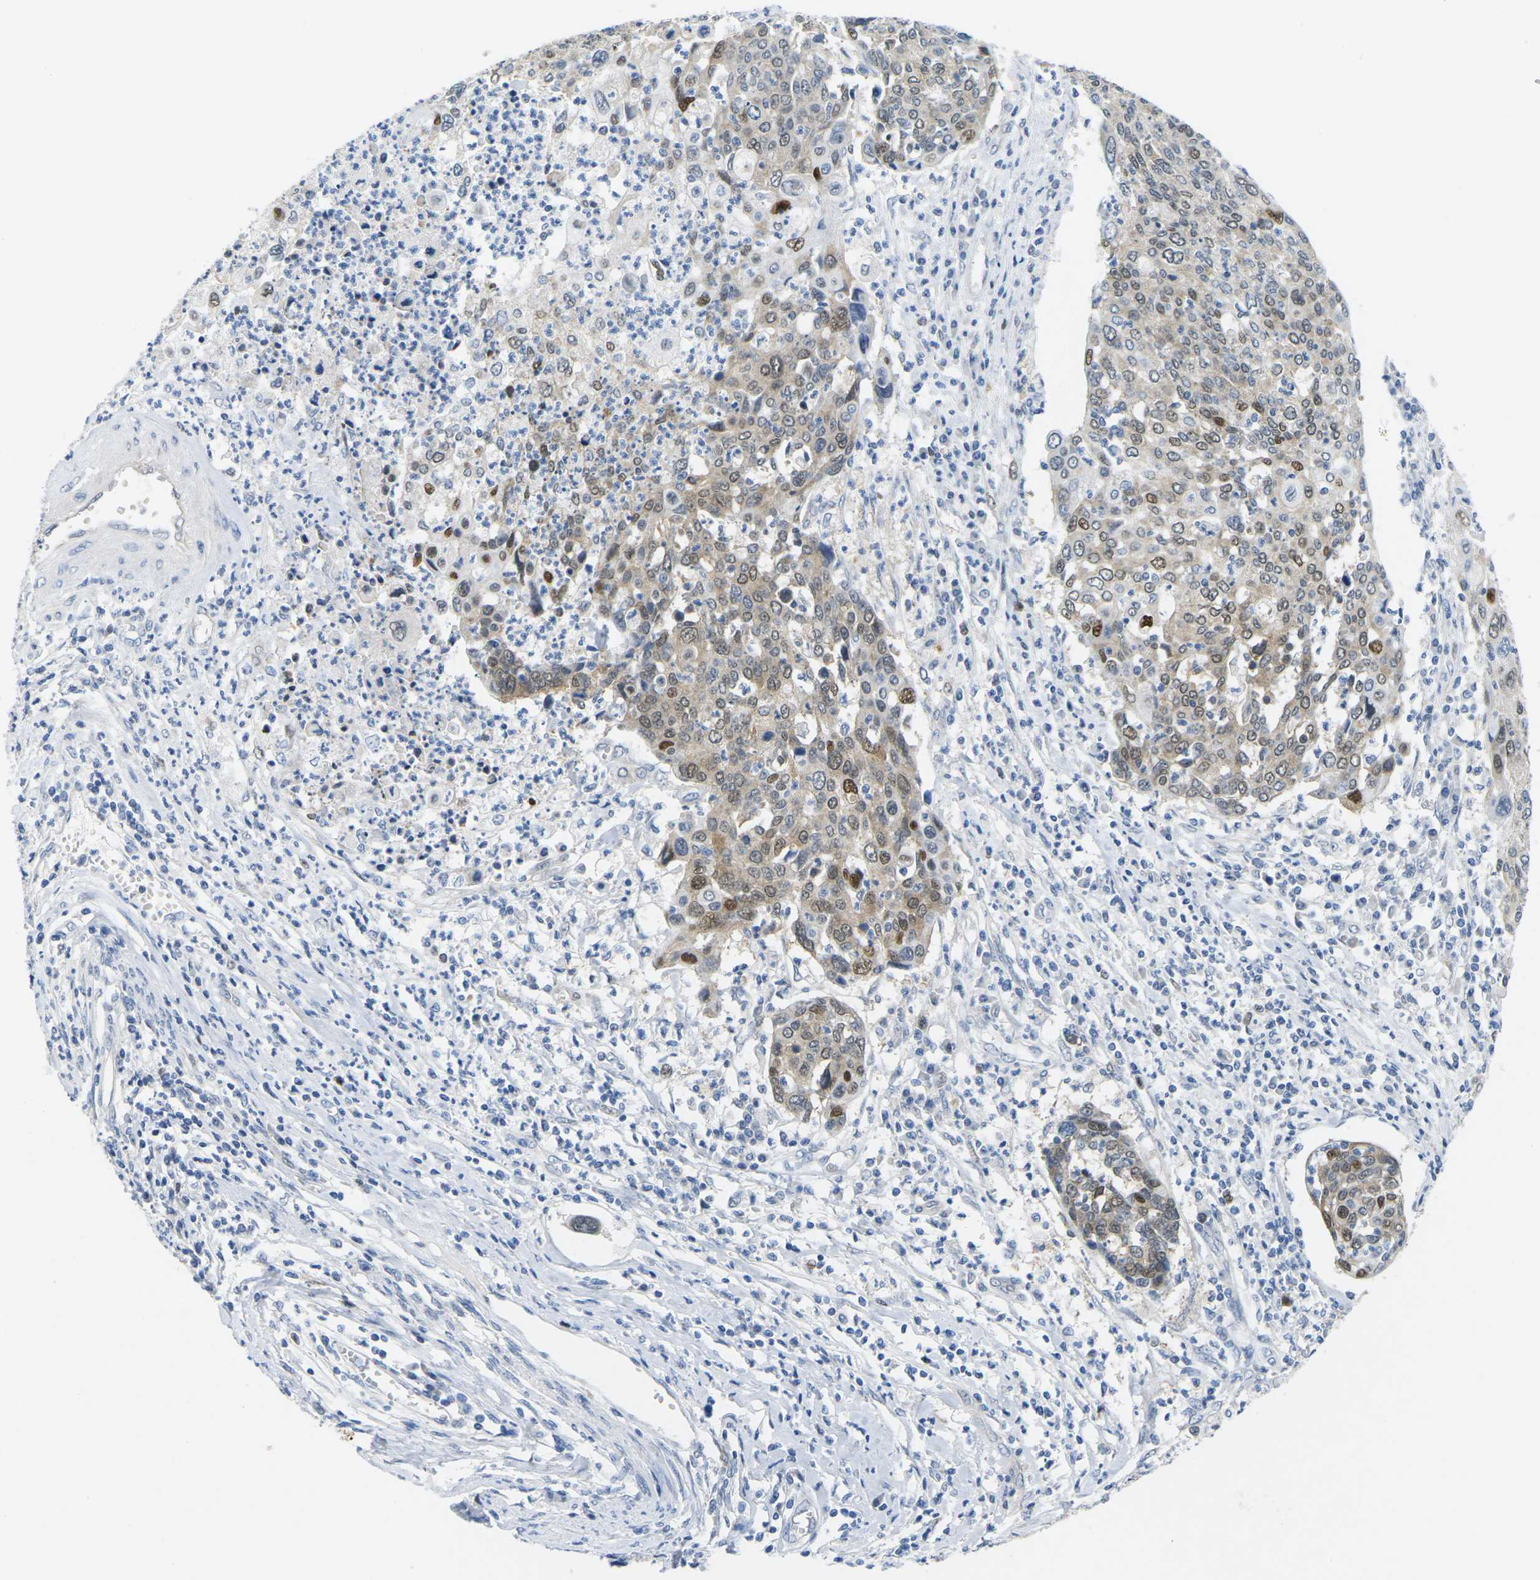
{"staining": {"intensity": "moderate", "quantity": "25%-75%", "location": "nuclear"}, "tissue": "cervical cancer", "cell_type": "Tumor cells", "image_type": "cancer", "snomed": [{"axis": "morphology", "description": "Squamous cell carcinoma, NOS"}, {"axis": "topography", "description": "Cervix"}], "caption": "Immunohistochemistry (IHC) (DAB) staining of human cervical cancer (squamous cell carcinoma) shows moderate nuclear protein staining in about 25%-75% of tumor cells.", "gene": "CDK2", "patient": {"sex": "female", "age": 40}}